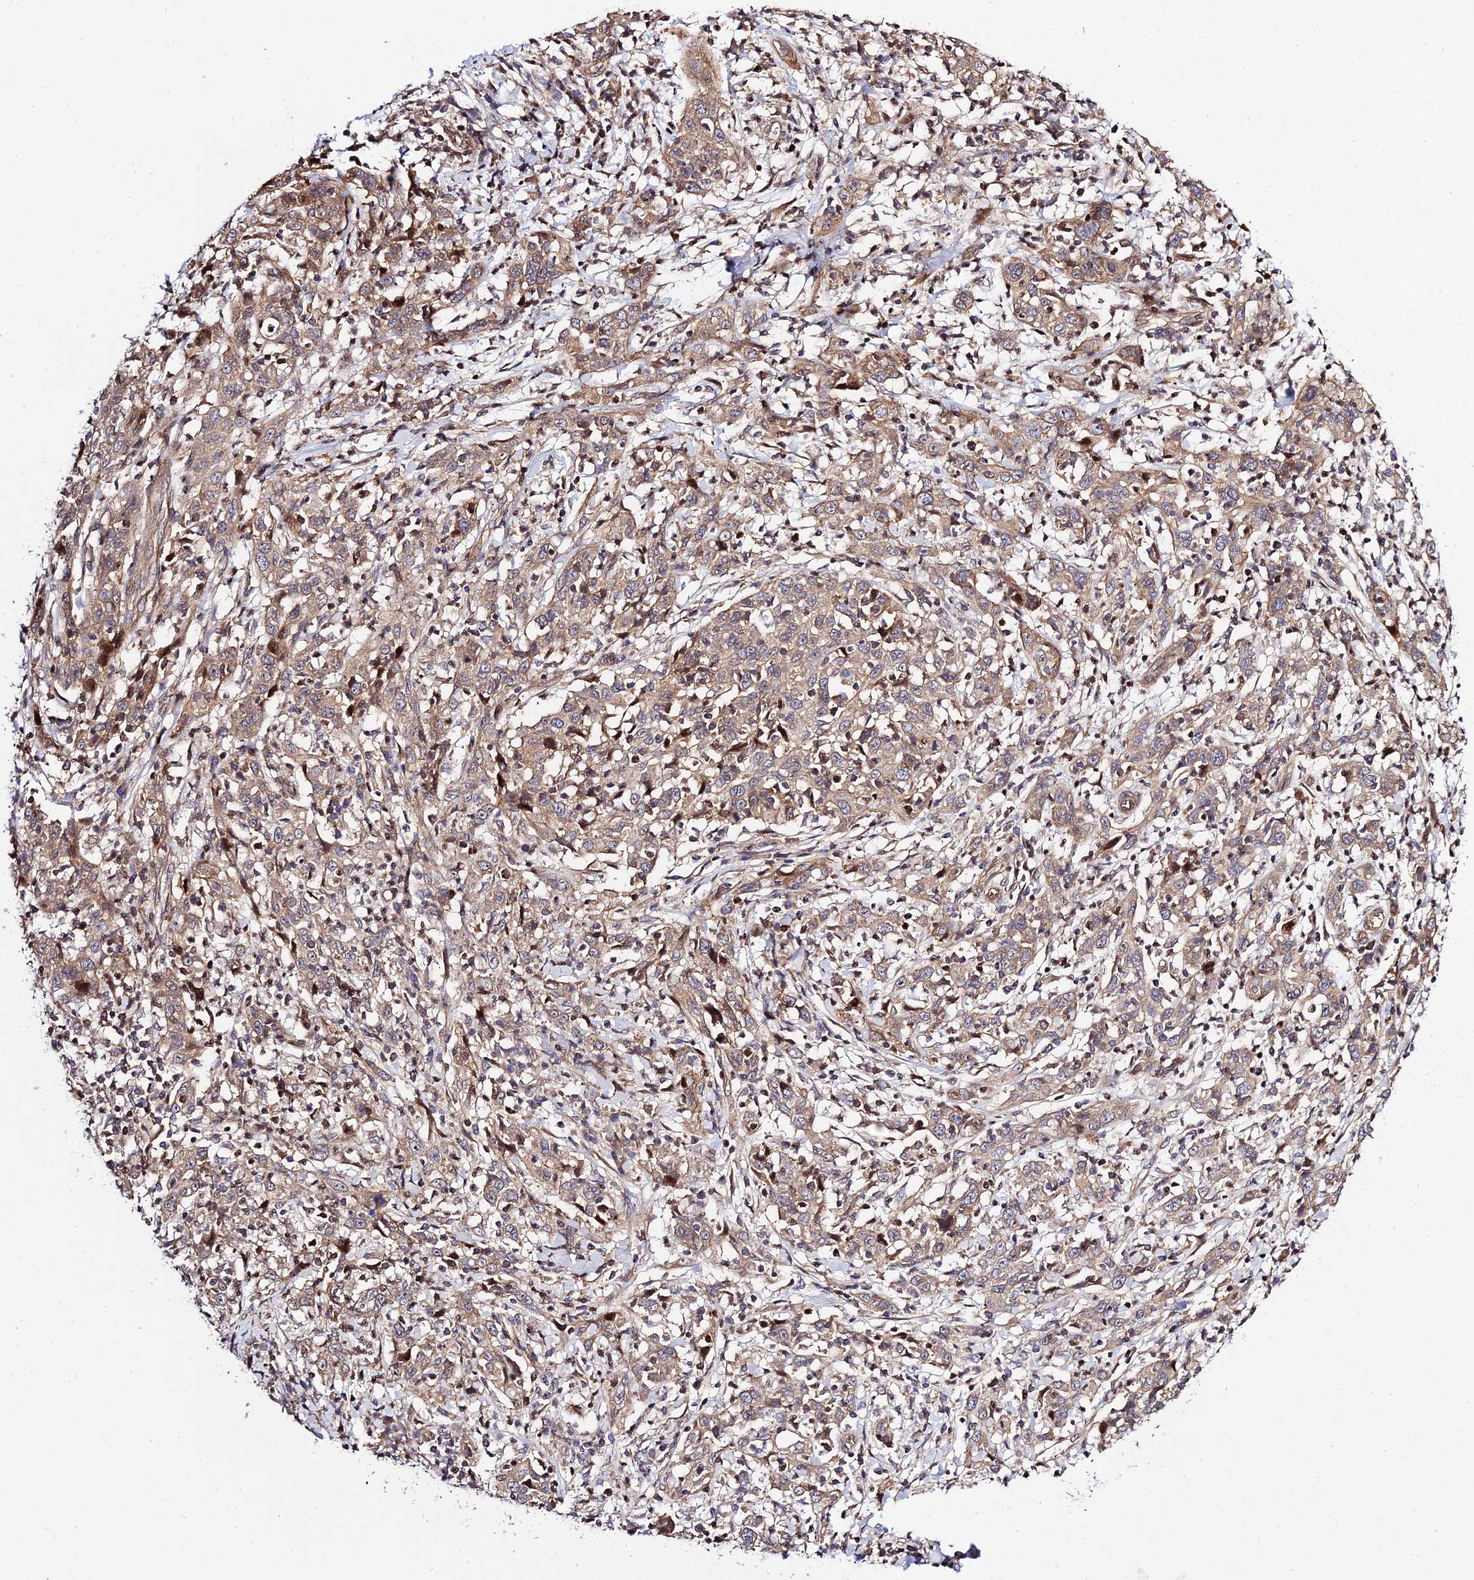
{"staining": {"intensity": "weak", "quantity": ">75%", "location": "cytoplasmic/membranous"}, "tissue": "cervical cancer", "cell_type": "Tumor cells", "image_type": "cancer", "snomed": [{"axis": "morphology", "description": "Squamous cell carcinoma, NOS"}, {"axis": "topography", "description": "Cervix"}], "caption": "The immunohistochemical stain shows weak cytoplasmic/membranous staining in tumor cells of cervical cancer tissue.", "gene": "SMG6", "patient": {"sex": "female", "age": 46}}